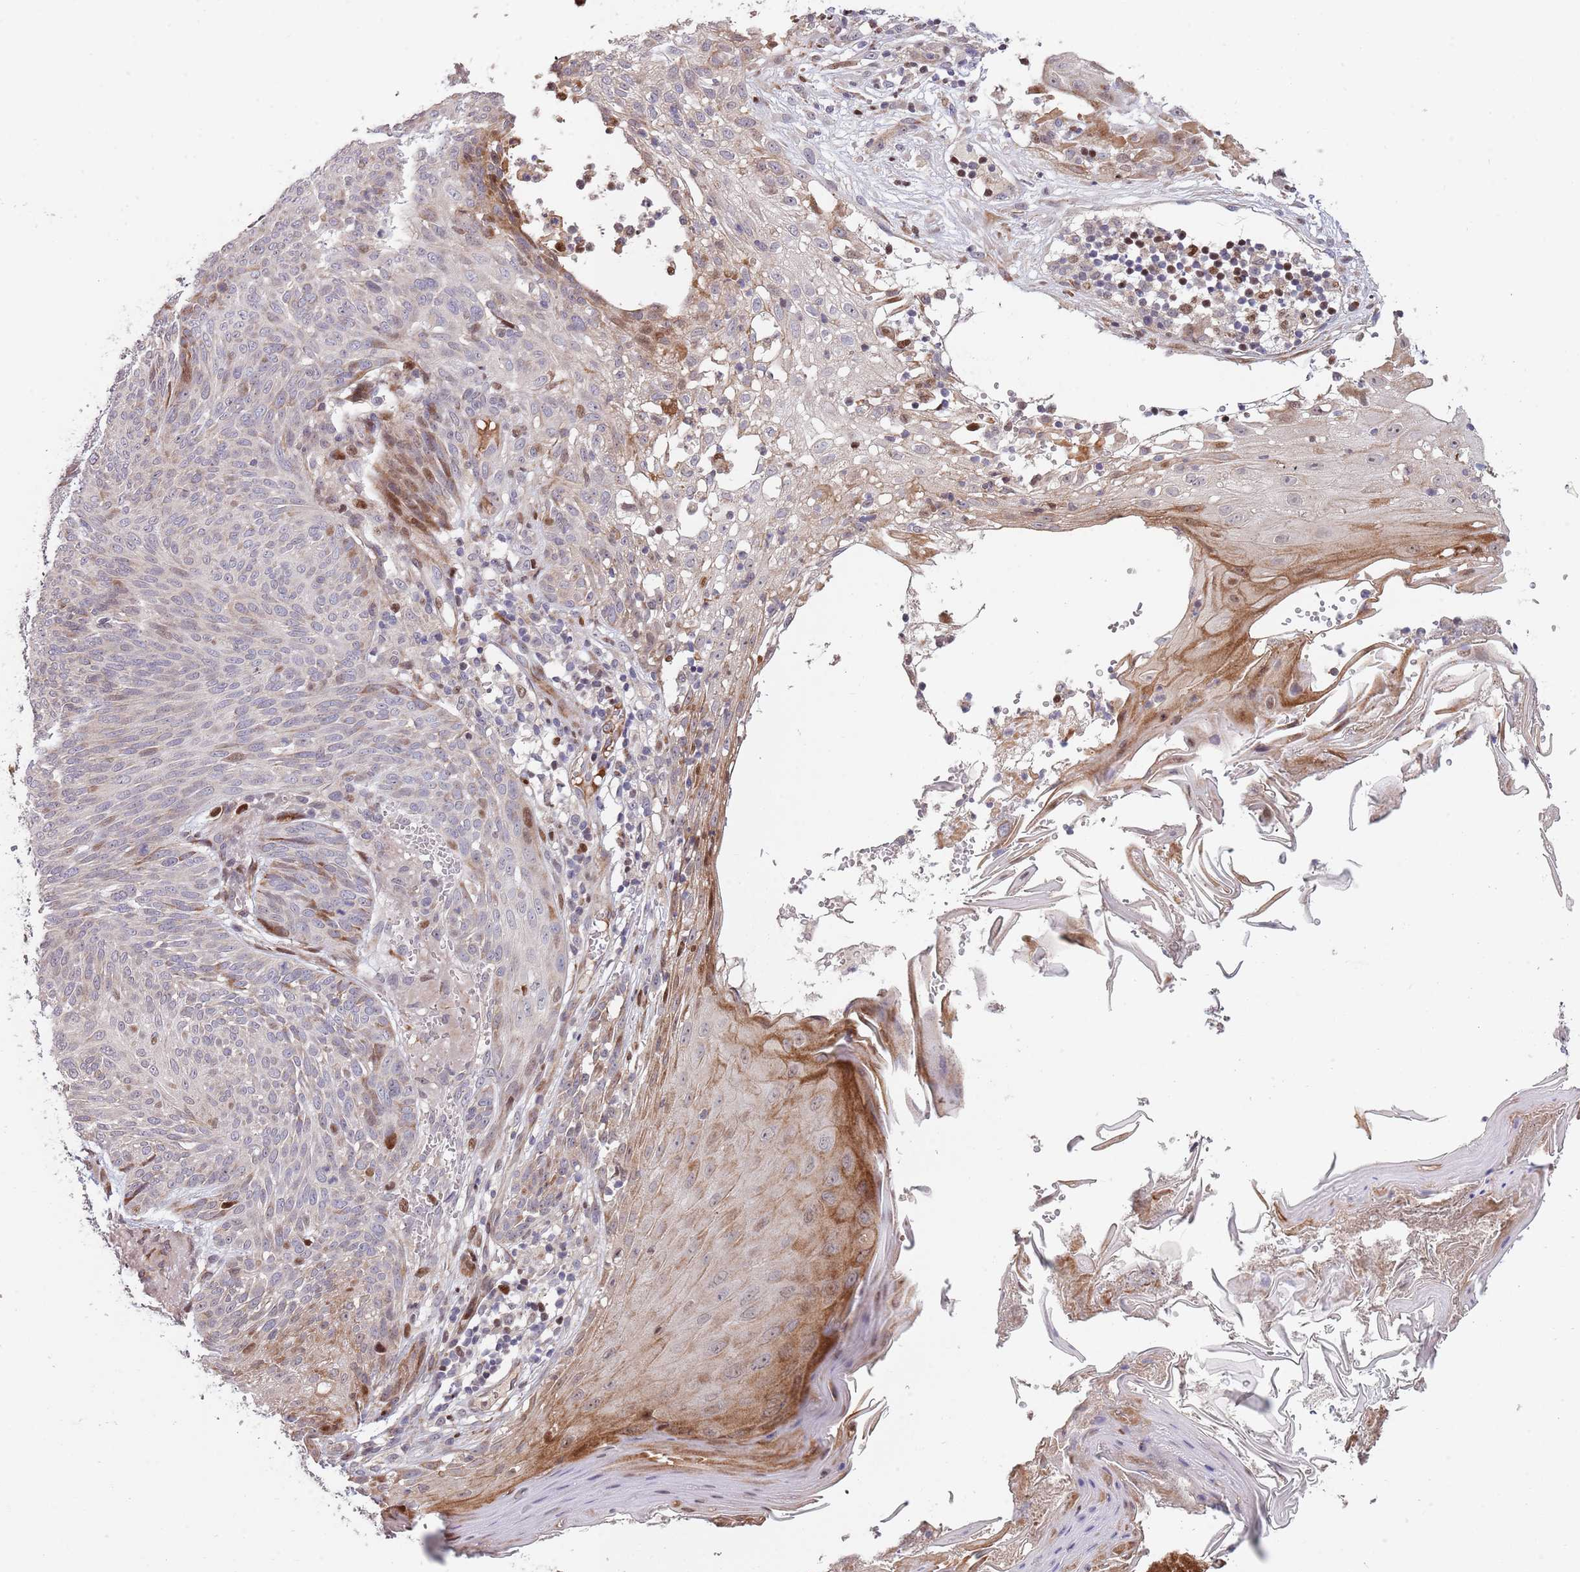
{"staining": {"intensity": "moderate", "quantity": "<25%", "location": "nuclear"}, "tissue": "skin cancer", "cell_type": "Tumor cells", "image_type": "cancer", "snomed": [{"axis": "morphology", "description": "Basal cell carcinoma"}, {"axis": "topography", "description": "Skin"}], "caption": "Protein expression analysis of skin cancer shows moderate nuclear positivity in approximately <25% of tumor cells.", "gene": "SYNDIG1L", "patient": {"sex": "female", "age": 86}}